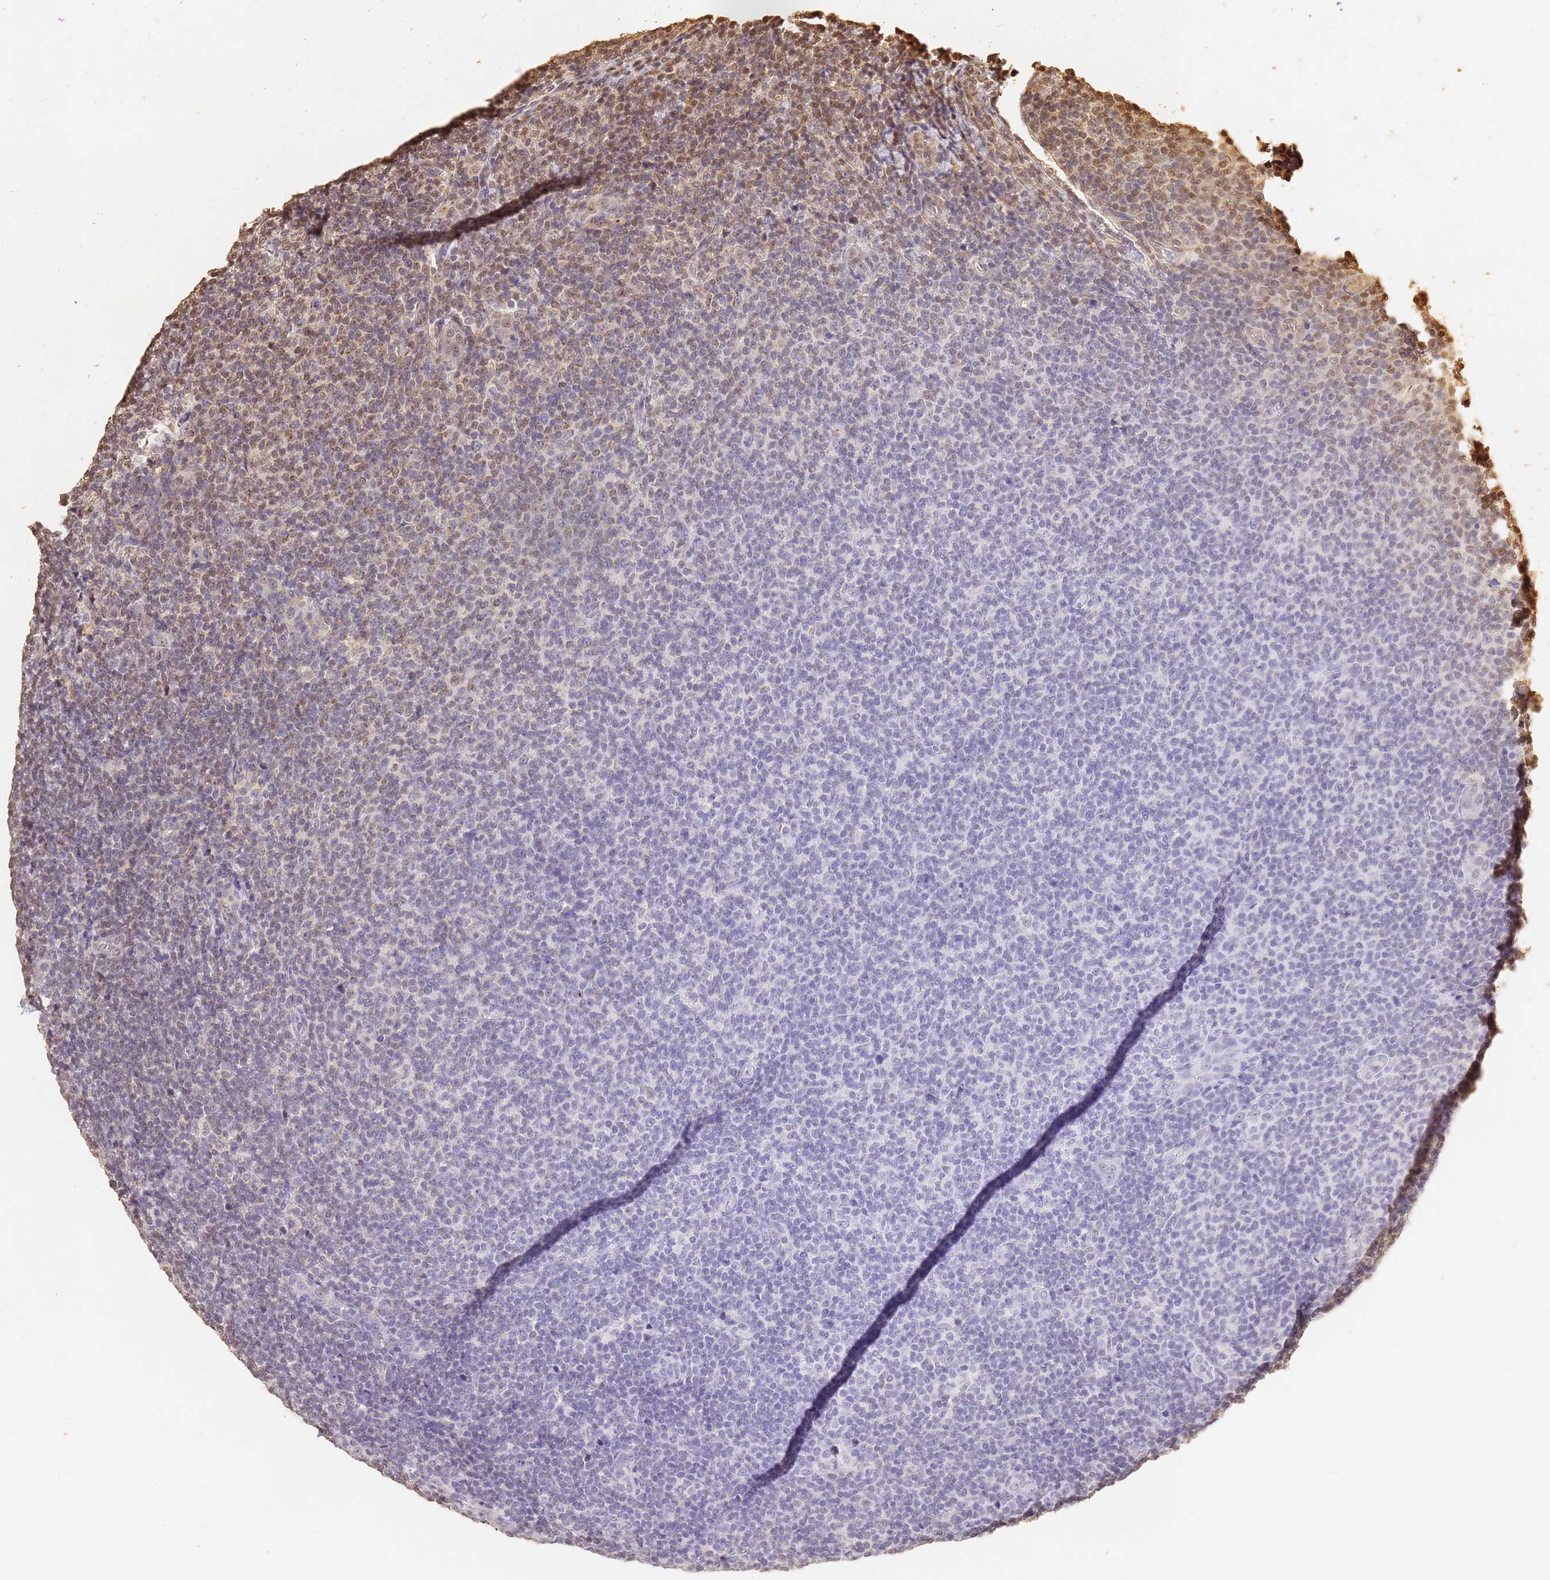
{"staining": {"intensity": "weak", "quantity": "<25%", "location": "cytoplasmic/membranous,nuclear"}, "tissue": "lymphoma", "cell_type": "Tumor cells", "image_type": "cancer", "snomed": [{"axis": "morphology", "description": "Malignant lymphoma, non-Hodgkin's type, Low grade"}, {"axis": "topography", "description": "Lymph node"}], "caption": "This histopathology image is of lymphoma stained with immunohistochemistry to label a protein in brown with the nuclei are counter-stained blue. There is no expression in tumor cells.", "gene": "JAK2", "patient": {"sex": "male", "age": 66}}